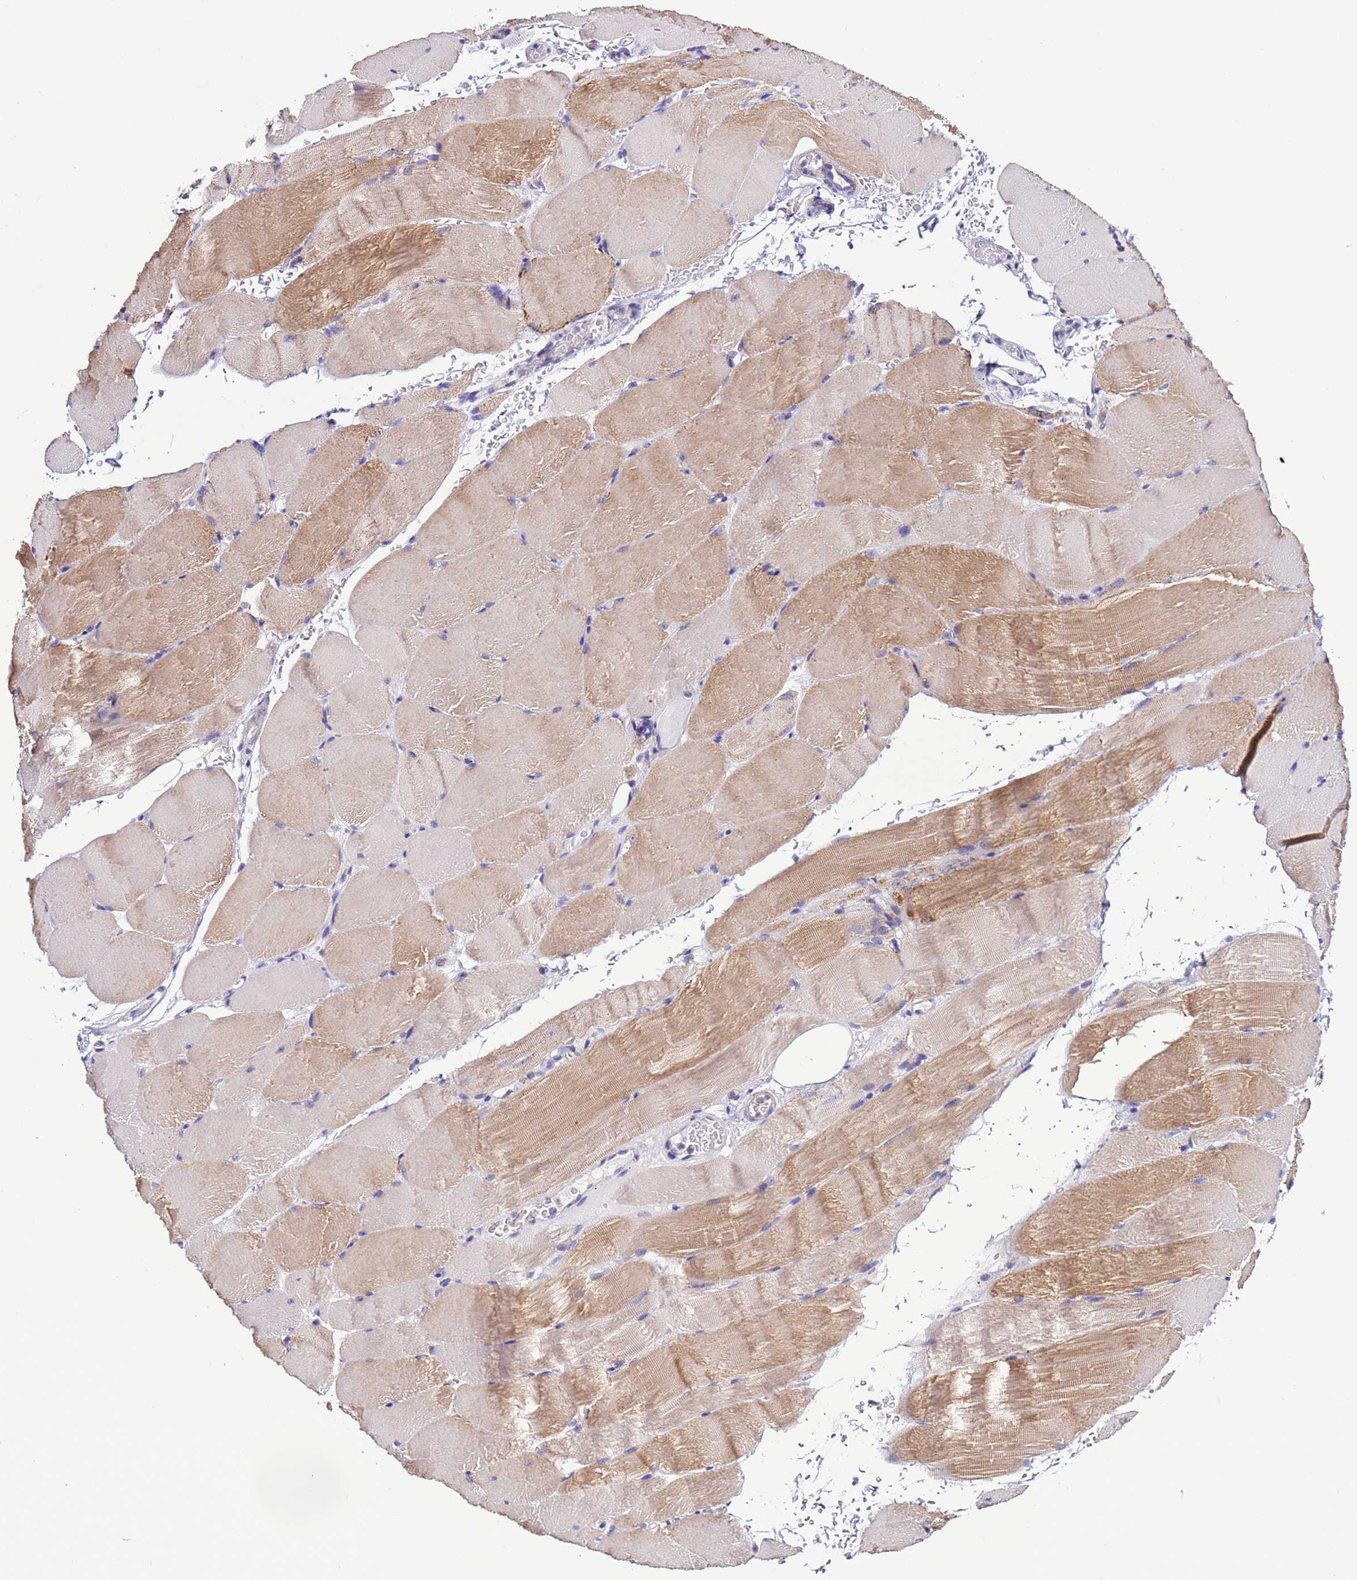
{"staining": {"intensity": "moderate", "quantity": "<25%", "location": "cytoplasmic/membranous"}, "tissue": "skeletal muscle", "cell_type": "Myocytes", "image_type": "normal", "snomed": [{"axis": "morphology", "description": "Normal tissue, NOS"}, {"axis": "topography", "description": "Skeletal muscle"}, {"axis": "topography", "description": "Parathyroid gland"}], "caption": "The micrograph displays immunohistochemical staining of normal skeletal muscle. There is moderate cytoplasmic/membranous staining is present in approximately <25% of myocytes.", "gene": "UEVLD", "patient": {"sex": "female", "age": 37}}